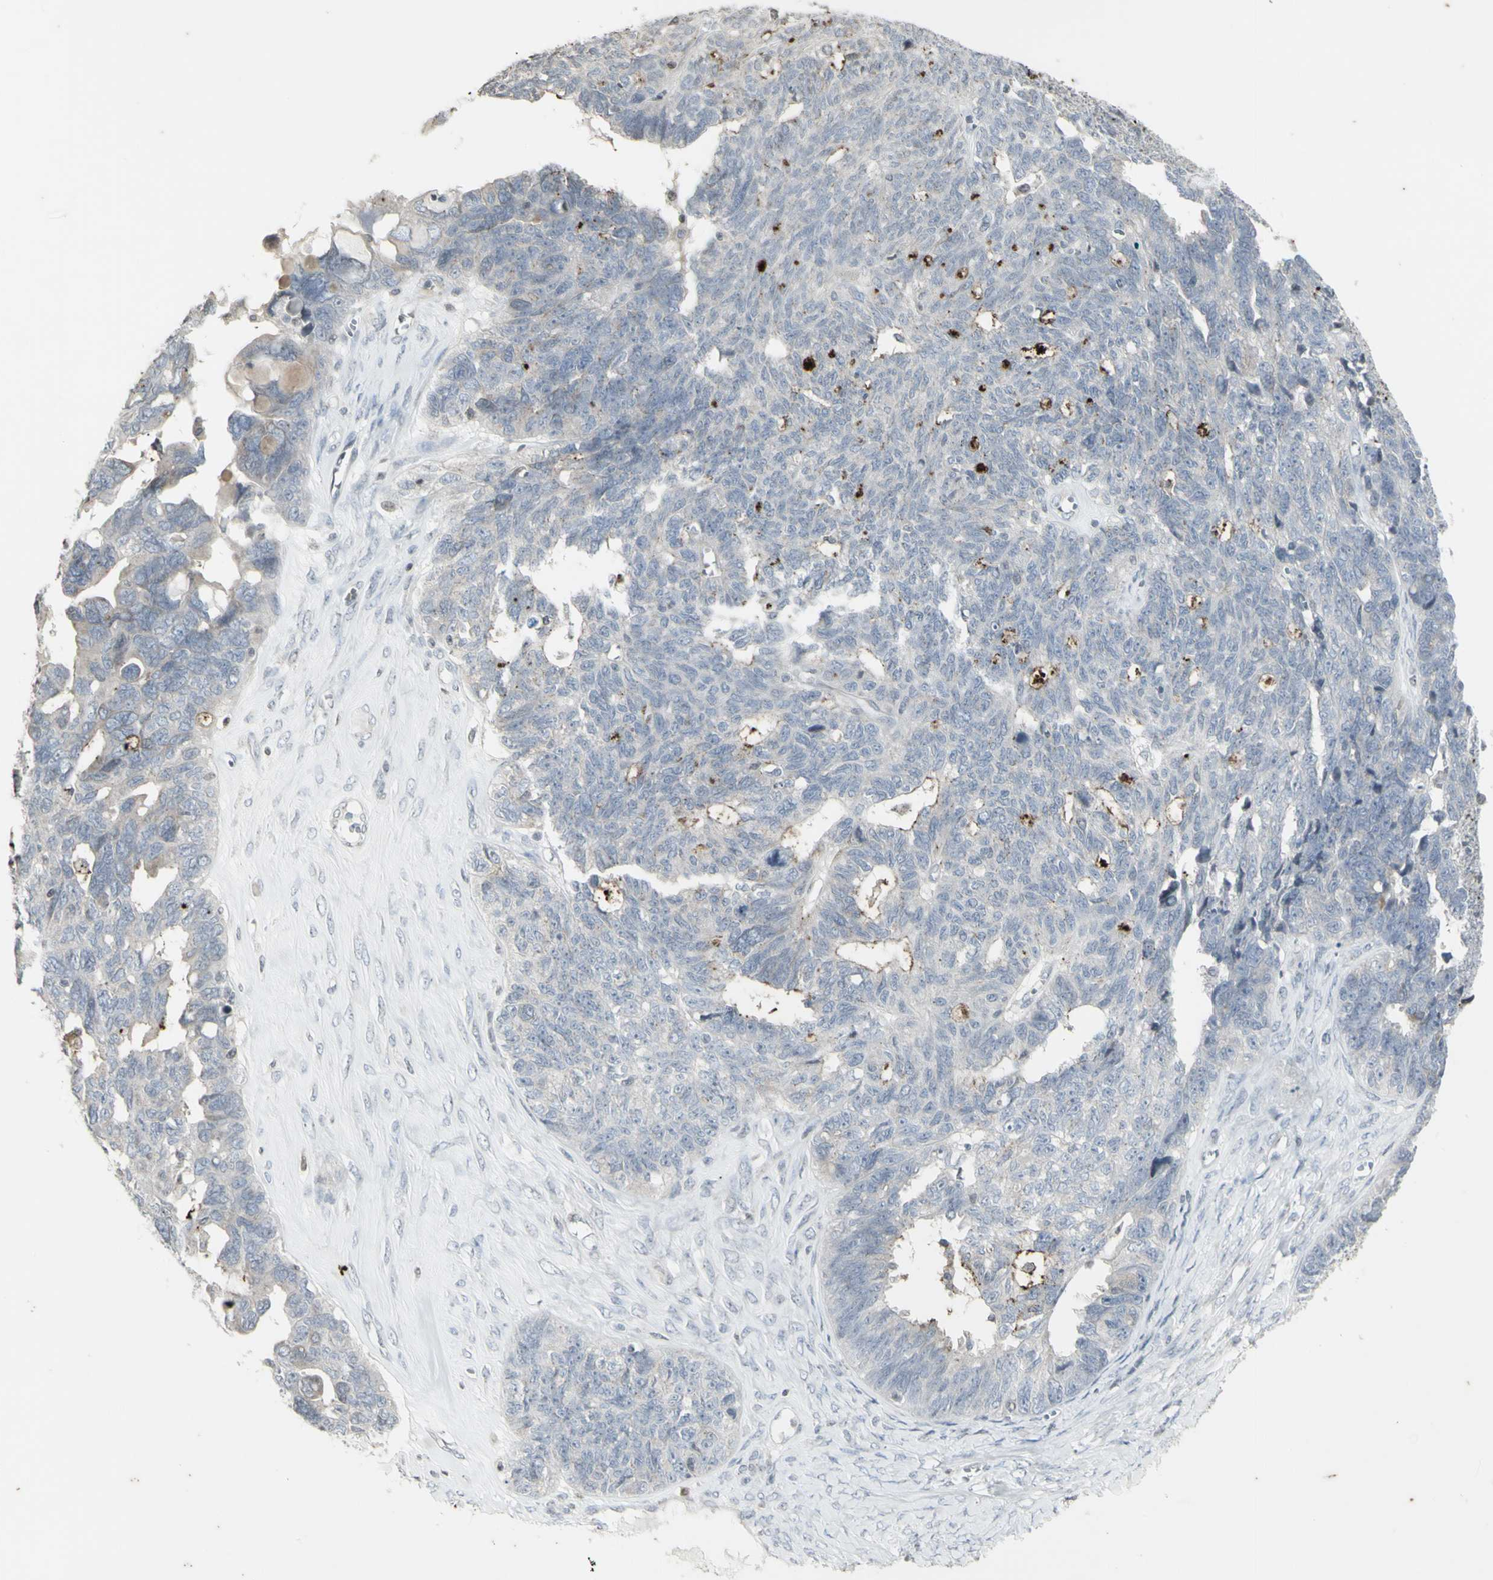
{"staining": {"intensity": "negative", "quantity": "none", "location": "none"}, "tissue": "ovarian cancer", "cell_type": "Tumor cells", "image_type": "cancer", "snomed": [{"axis": "morphology", "description": "Cystadenocarcinoma, serous, NOS"}, {"axis": "topography", "description": "Ovary"}], "caption": "IHC photomicrograph of ovarian cancer (serous cystadenocarcinoma) stained for a protein (brown), which exhibits no positivity in tumor cells.", "gene": "MUC5AC", "patient": {"sex": "female", "age": 79}}